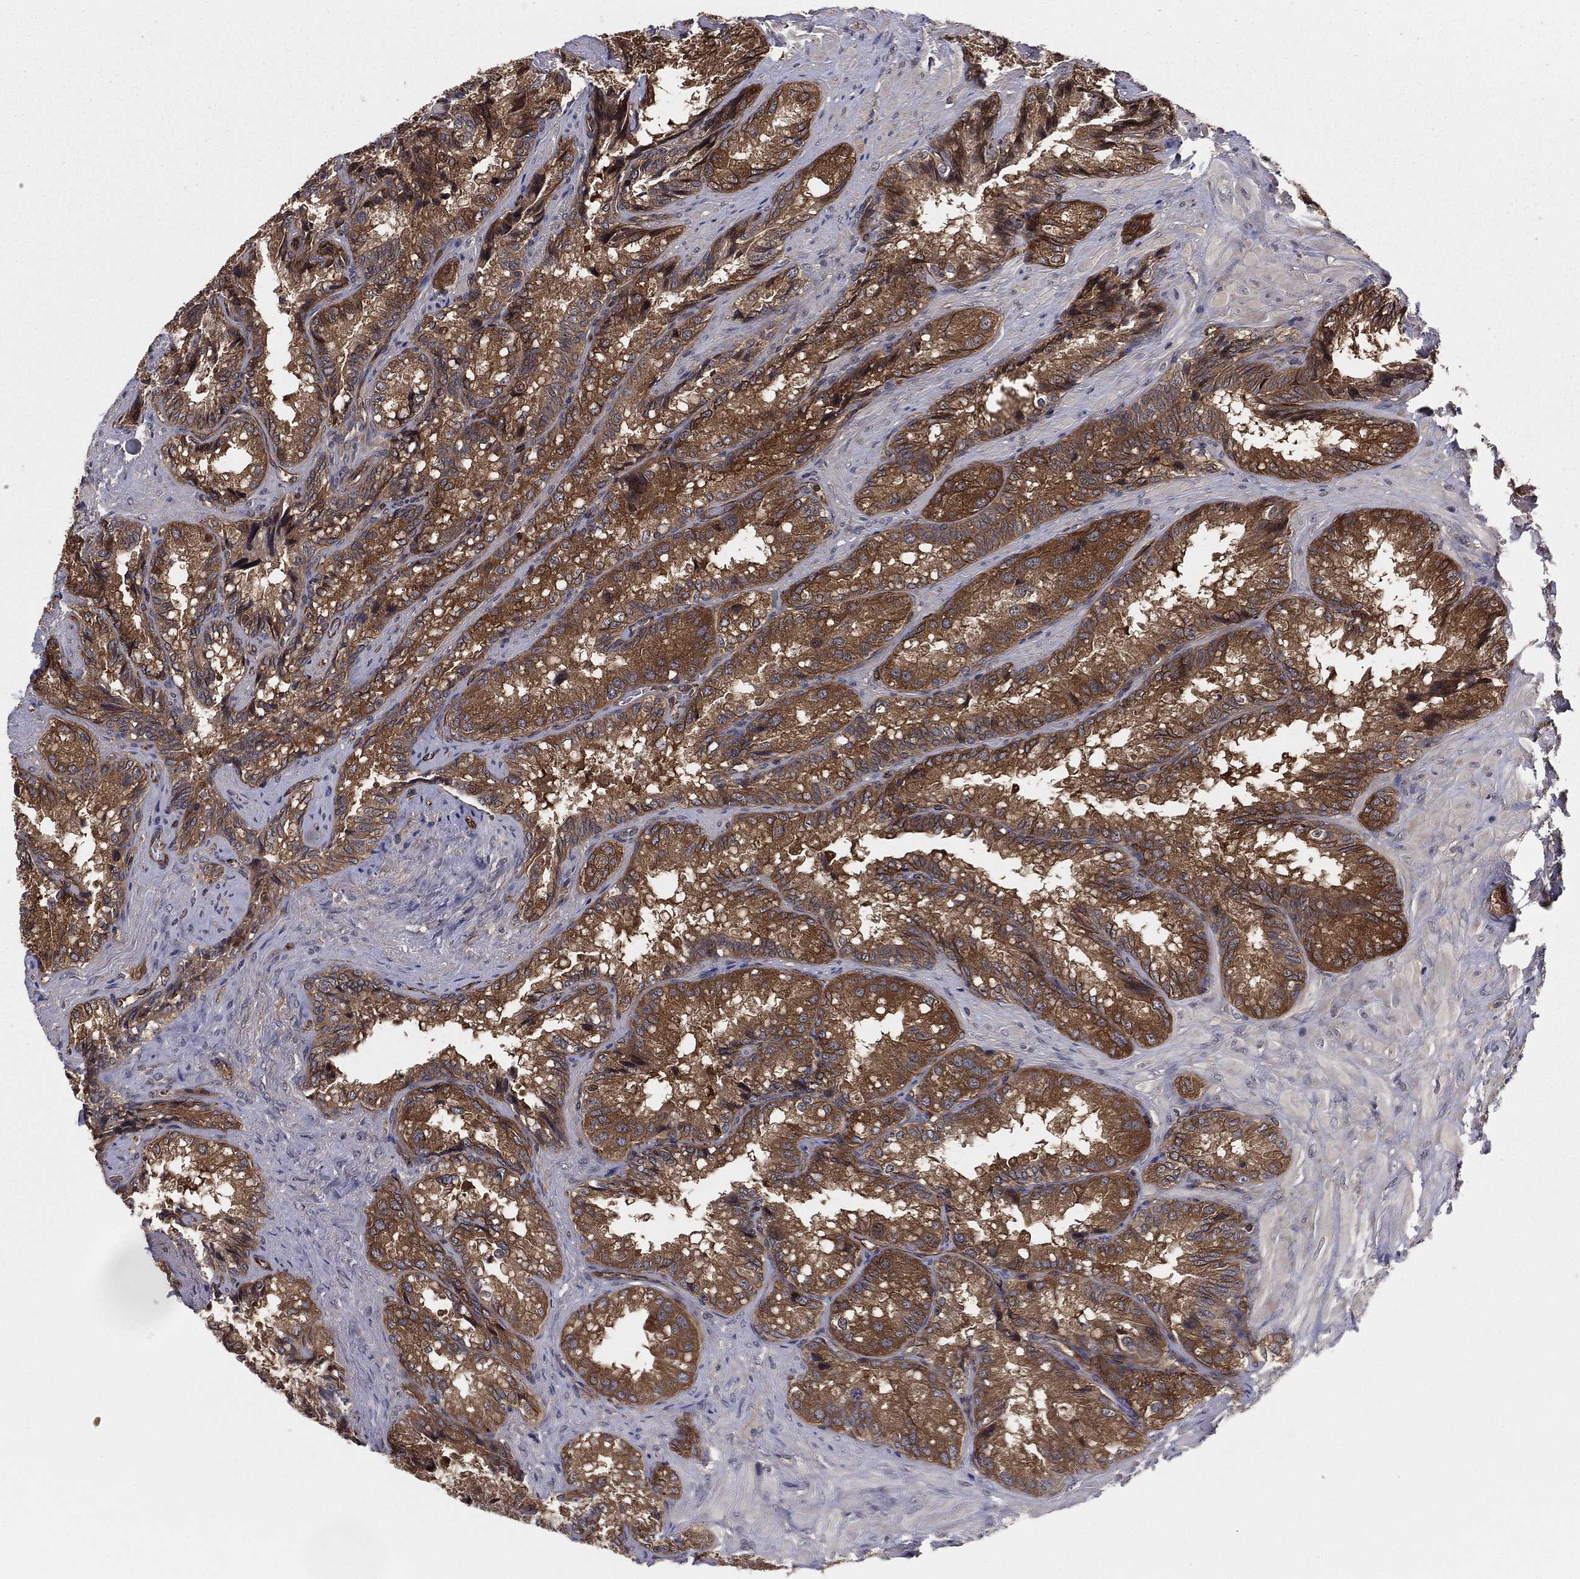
{"staining": {"intensity": "strong", "quantity": ">75%", "location": "cytoplasmic/membranous"}, "tissue": "seminal vesicle", "cell_type": "Glandular cells", "image_type": "normal", "snomed": [{"axis": "morphology", "description": "Normal tissue, NOS"}, {"axis": "topography", "description": "Seminal veicle"}], "caption": "Strong cytoplasmic/membranous staining for a protein is present in approximately >75% of glandular cells of benign seminal vesicle using immunohistochemistry.", "gene": "CERT1", "patient": {"sex": "male", "age": 68}}